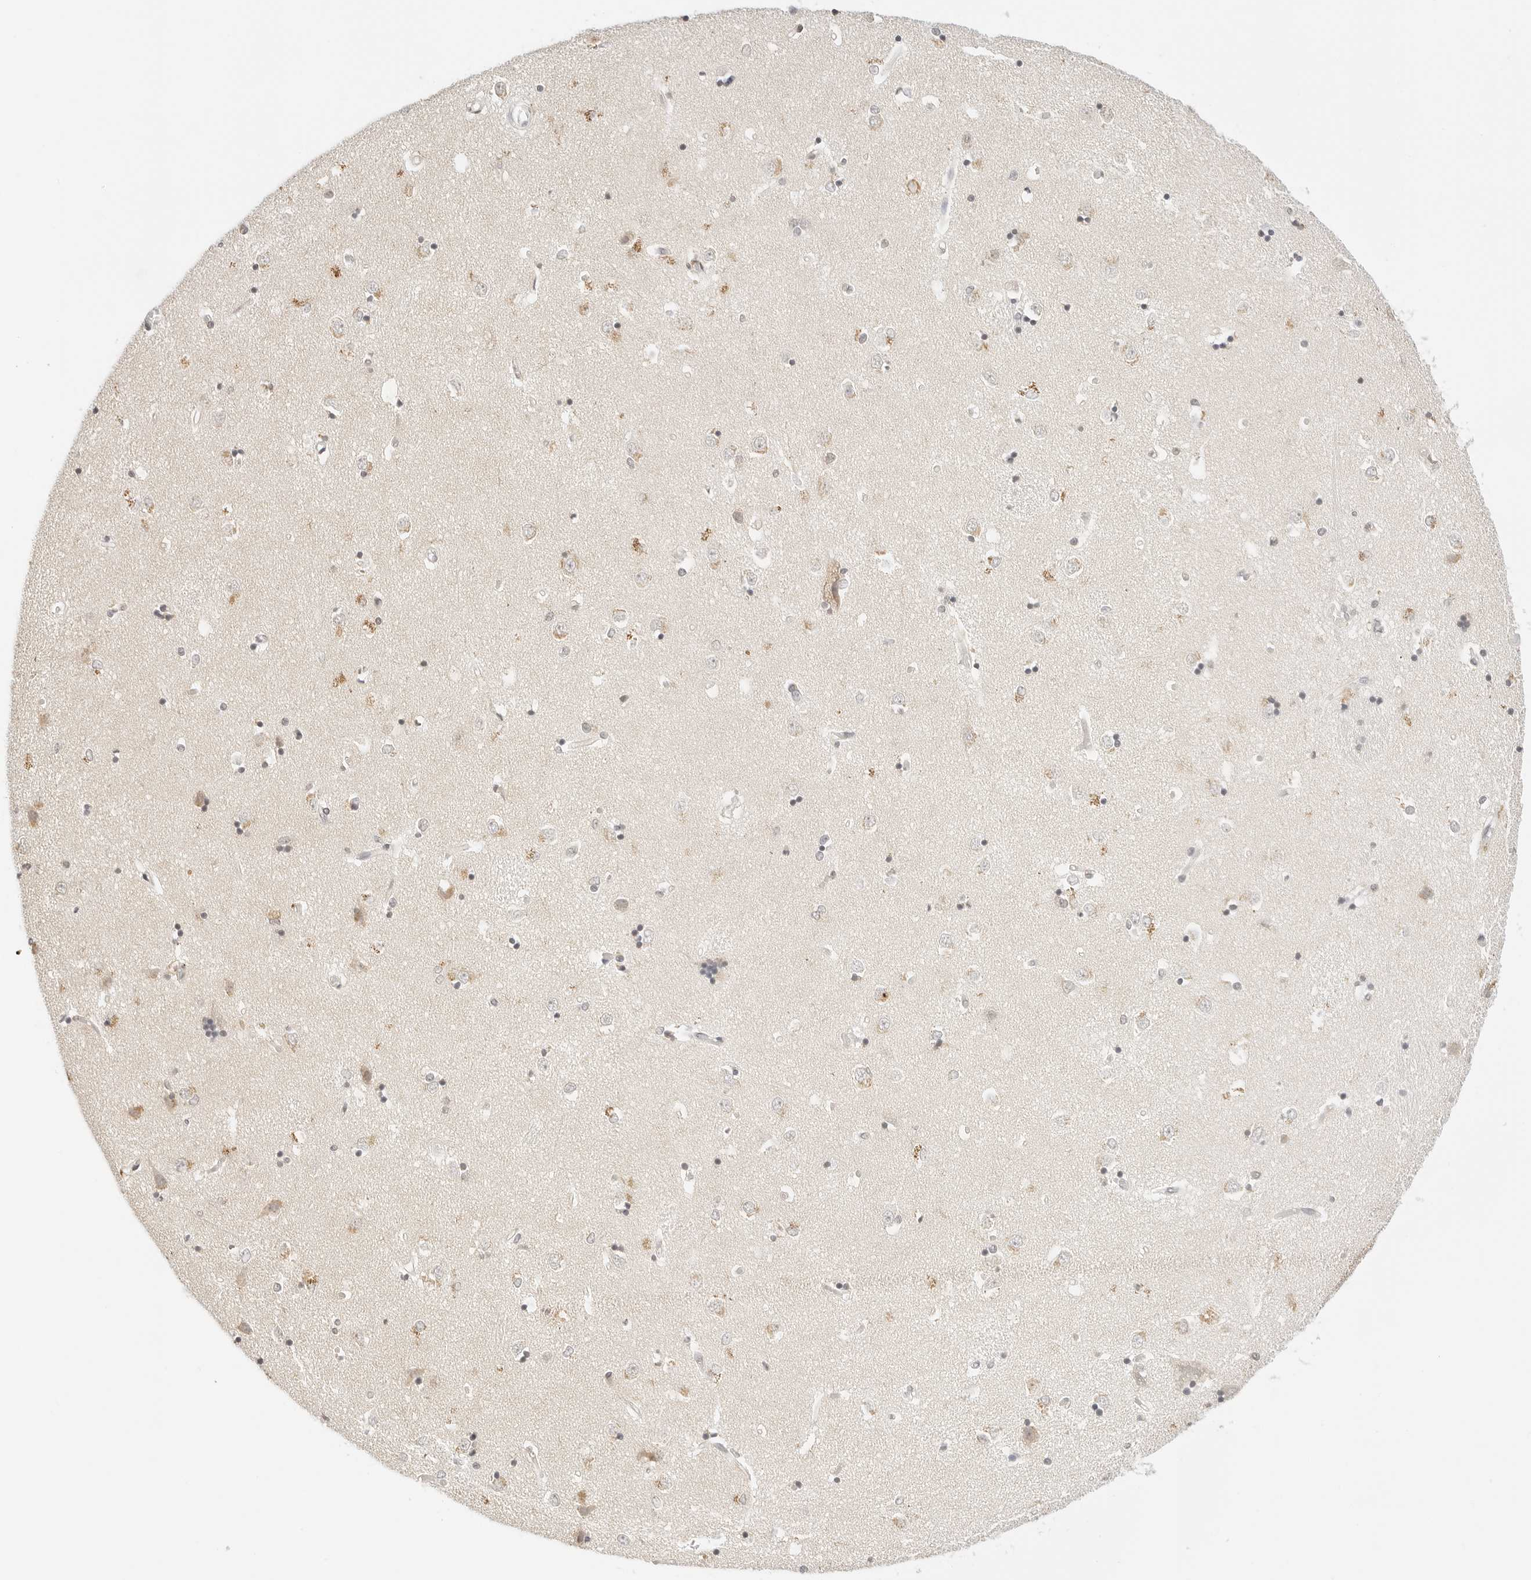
{"staining": {"intensity": "weak", "quantity": "25%-75%", "location": "nuclear"}, "tissue": "caudate", "cell_type": "Glial cells", "image_type": "normal", "snomed": [{"axis": "morphology", "description": "Normal tissue, NOS"}, {"axis": "topography", "description": "Lateral ventricle wall"}], "caption": "Benign caudate was stained to show a protein in brown. There is low levels of weak nuclear positivity in approximately 25%-75% of glial cells. Nuclei are stained in blue.", "gene": "SEPTIN4", "patient": {"sex": "male", "age": 45}}